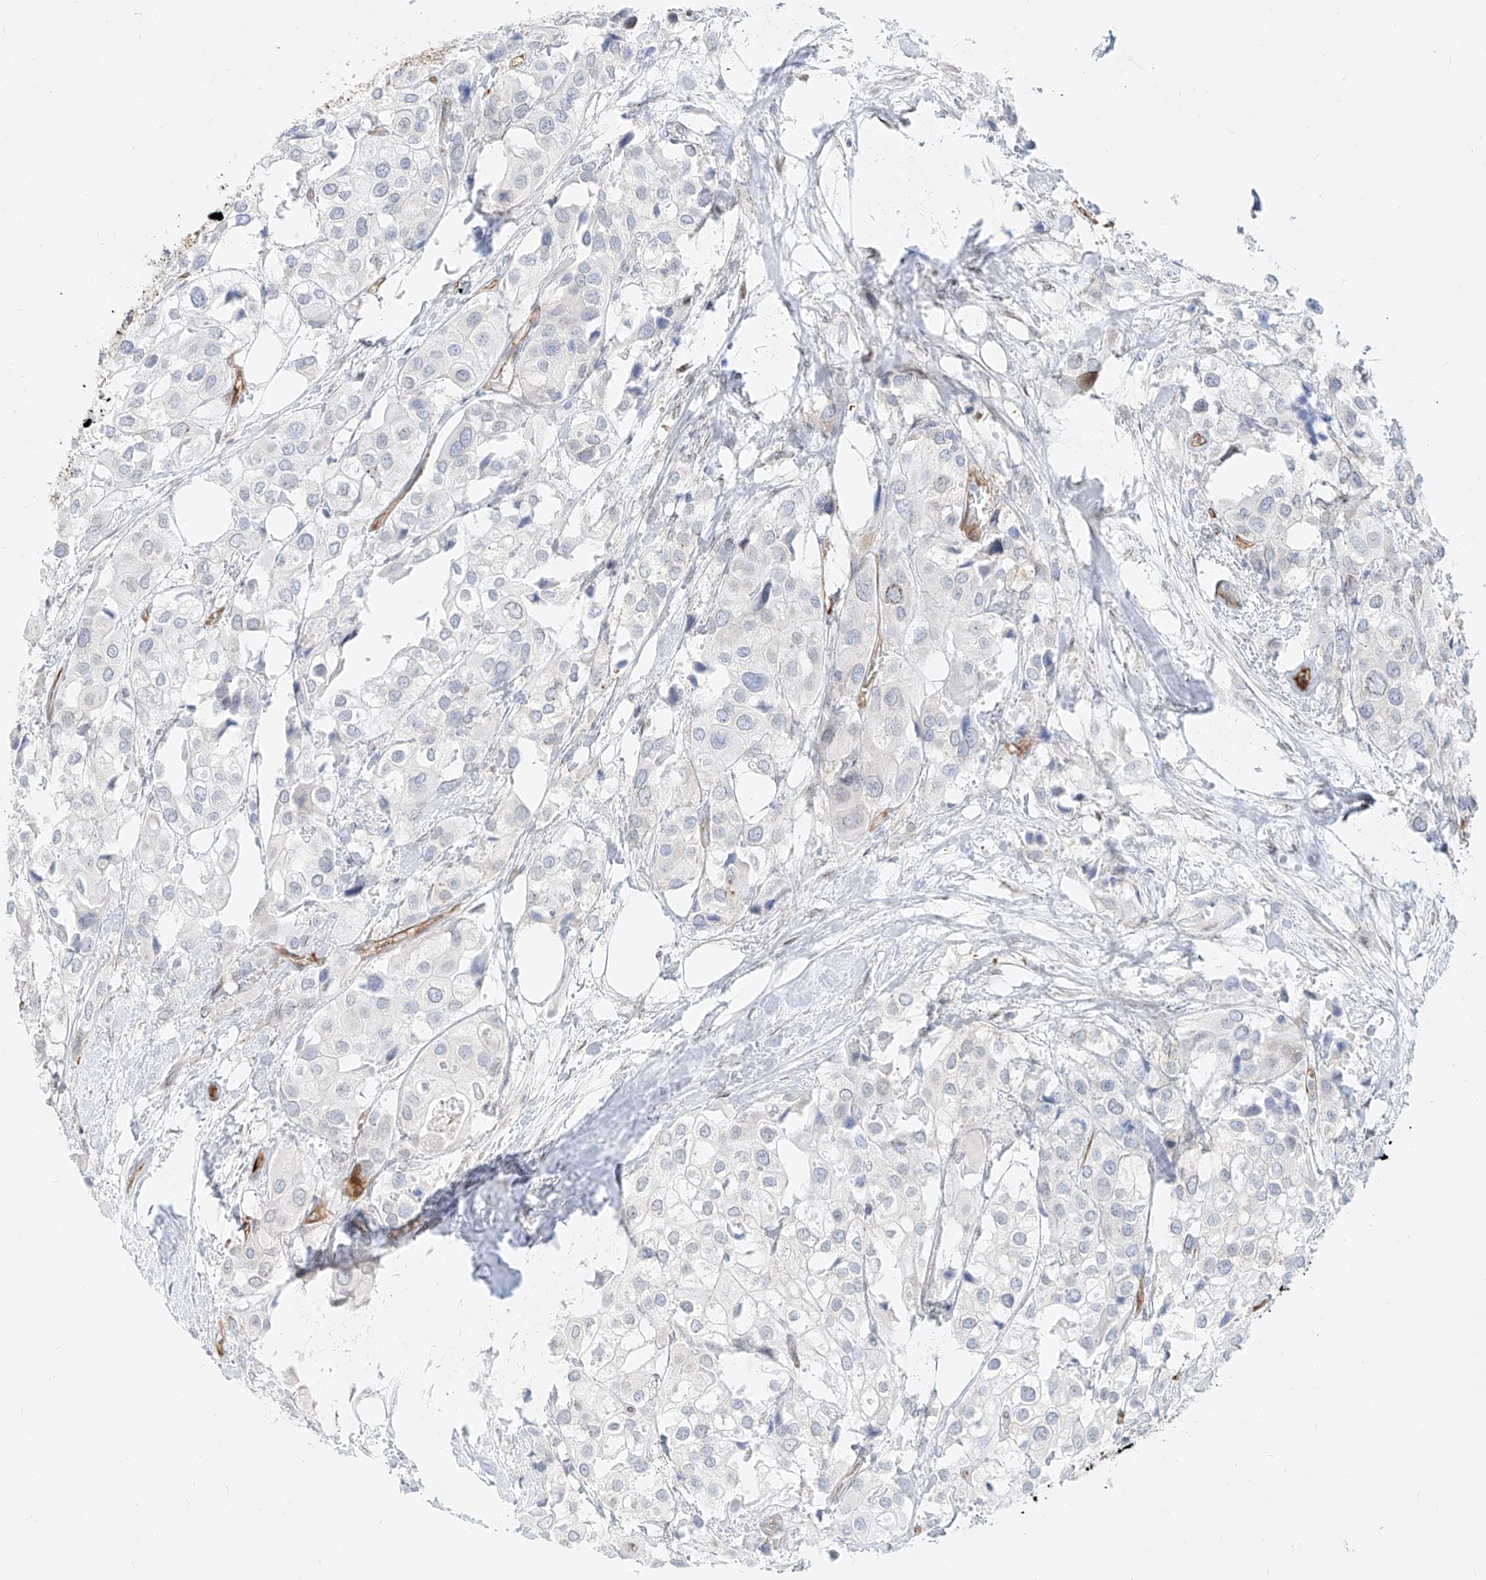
{"staining": {"intensity": "negative", "quantity": "none", "location": "none"}, "tissue": "urothelial cancer", "cell_type": "Tumor cells", "image_type": "cancer", "snomed": [{"axis": "morphology", "description": "Urothelial carcinoma, High grade"}, {"axis": "topography", "description": "Urinary bladder"}], "caption": "The image reveals no significant expression in tumor cells of urothelial carcinoma (high-grade). Nuclei are stained in blue.", "gene": "NHSL1", "patient": {"sex": "male", "age": 64}}